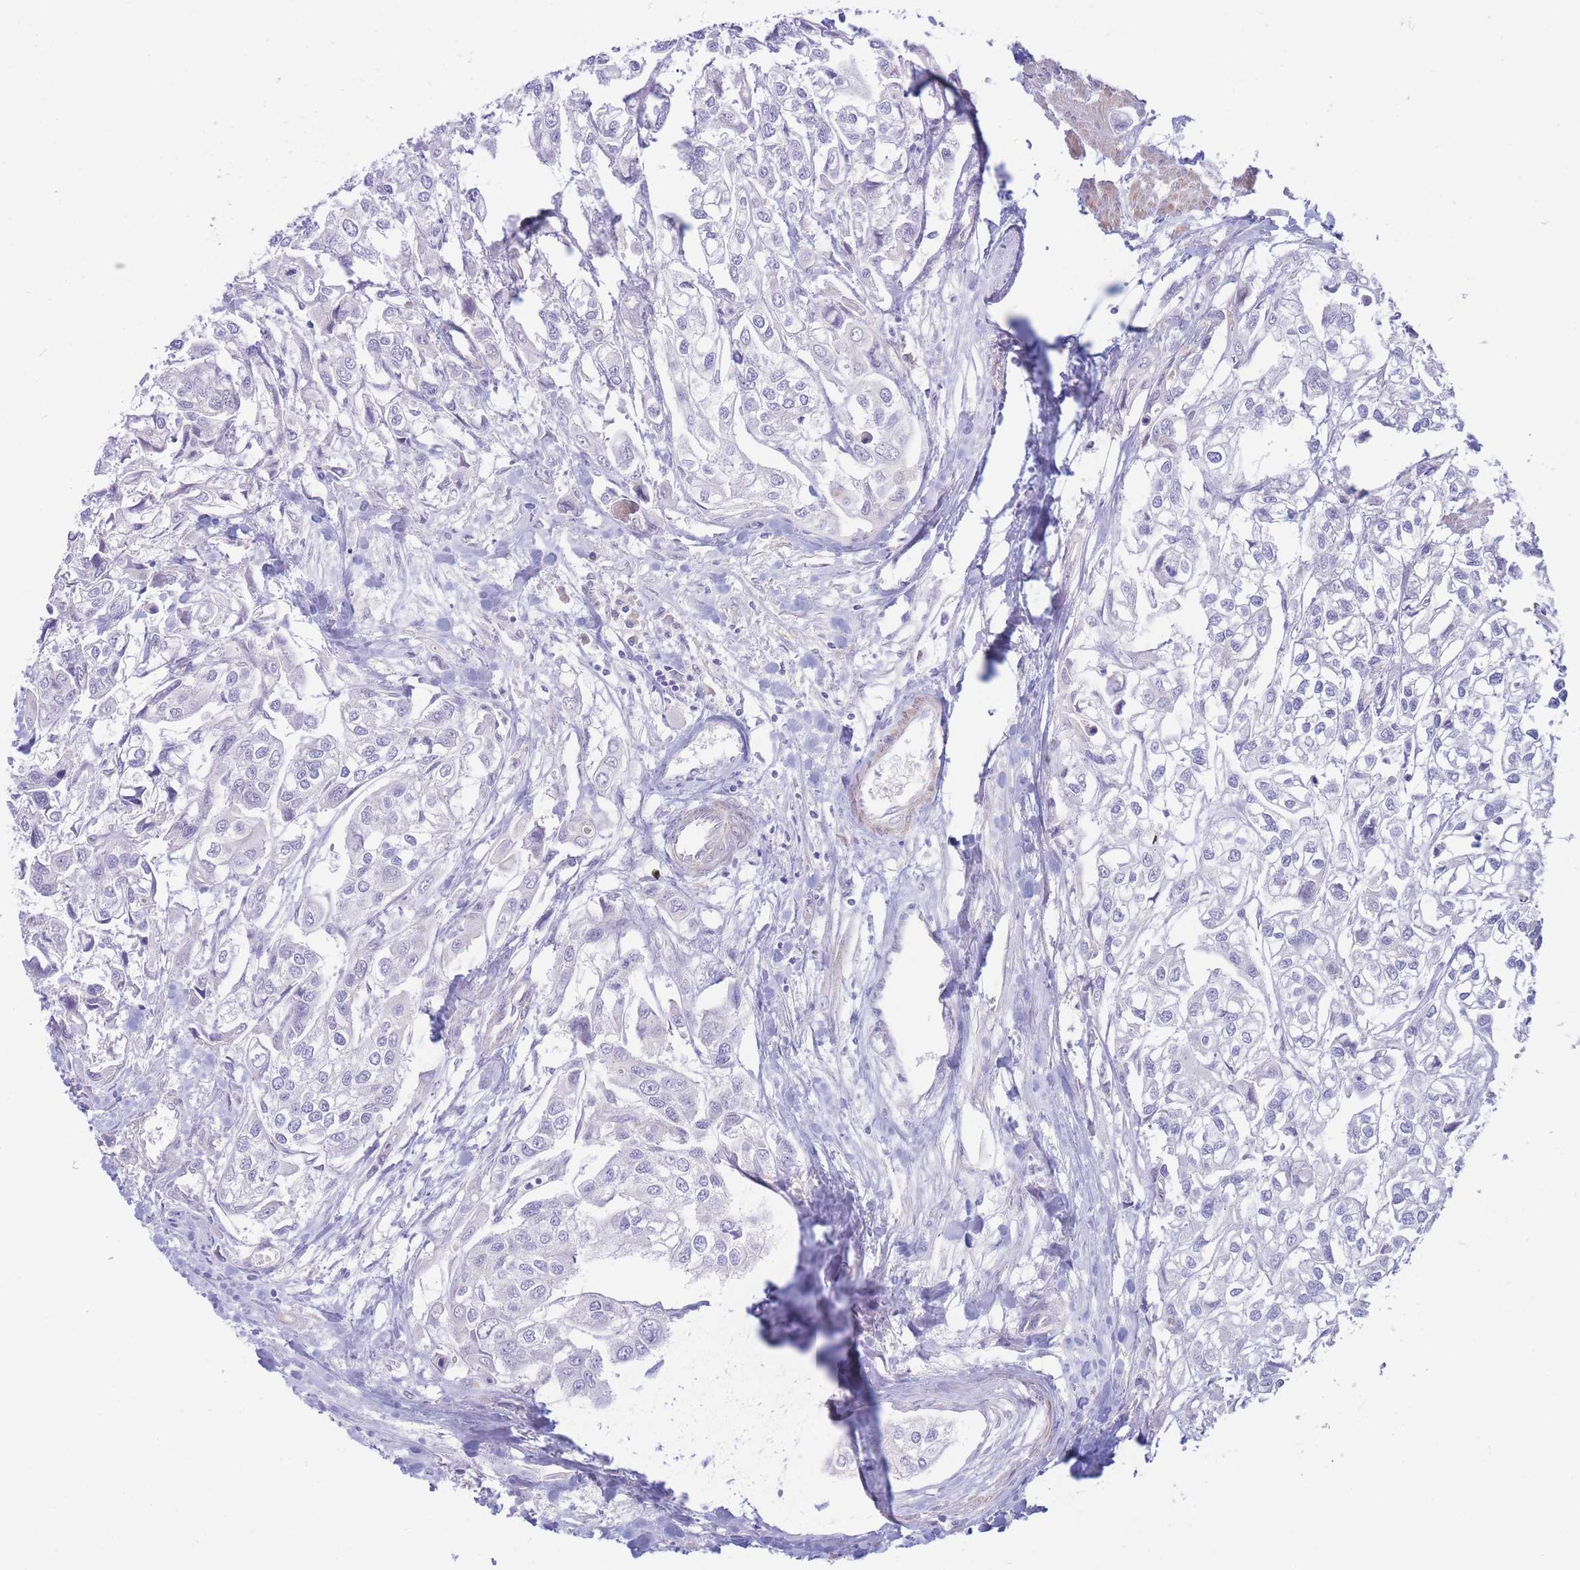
{"staining": {"intensity": "negative", "quantity": "none", "location": "none"}, "tissue": "urothelial cancer", "cell_type": "Tumor cells", "image_type": "cancer", "snomed": [{"axis": "morphology", "description": "Urothelial carcinoma, High grade"}, {"axis": "topography", "description": "Urinary bladder"}], "caption": "Immunohistochemistry (IHC) histopathology image of neoplastic tissue: human urothelial cancer stained with DAB displays no significant protein staining in tumor cells.", "gene": "APOL4", "patient": {"sex": "male", "age": 67}}